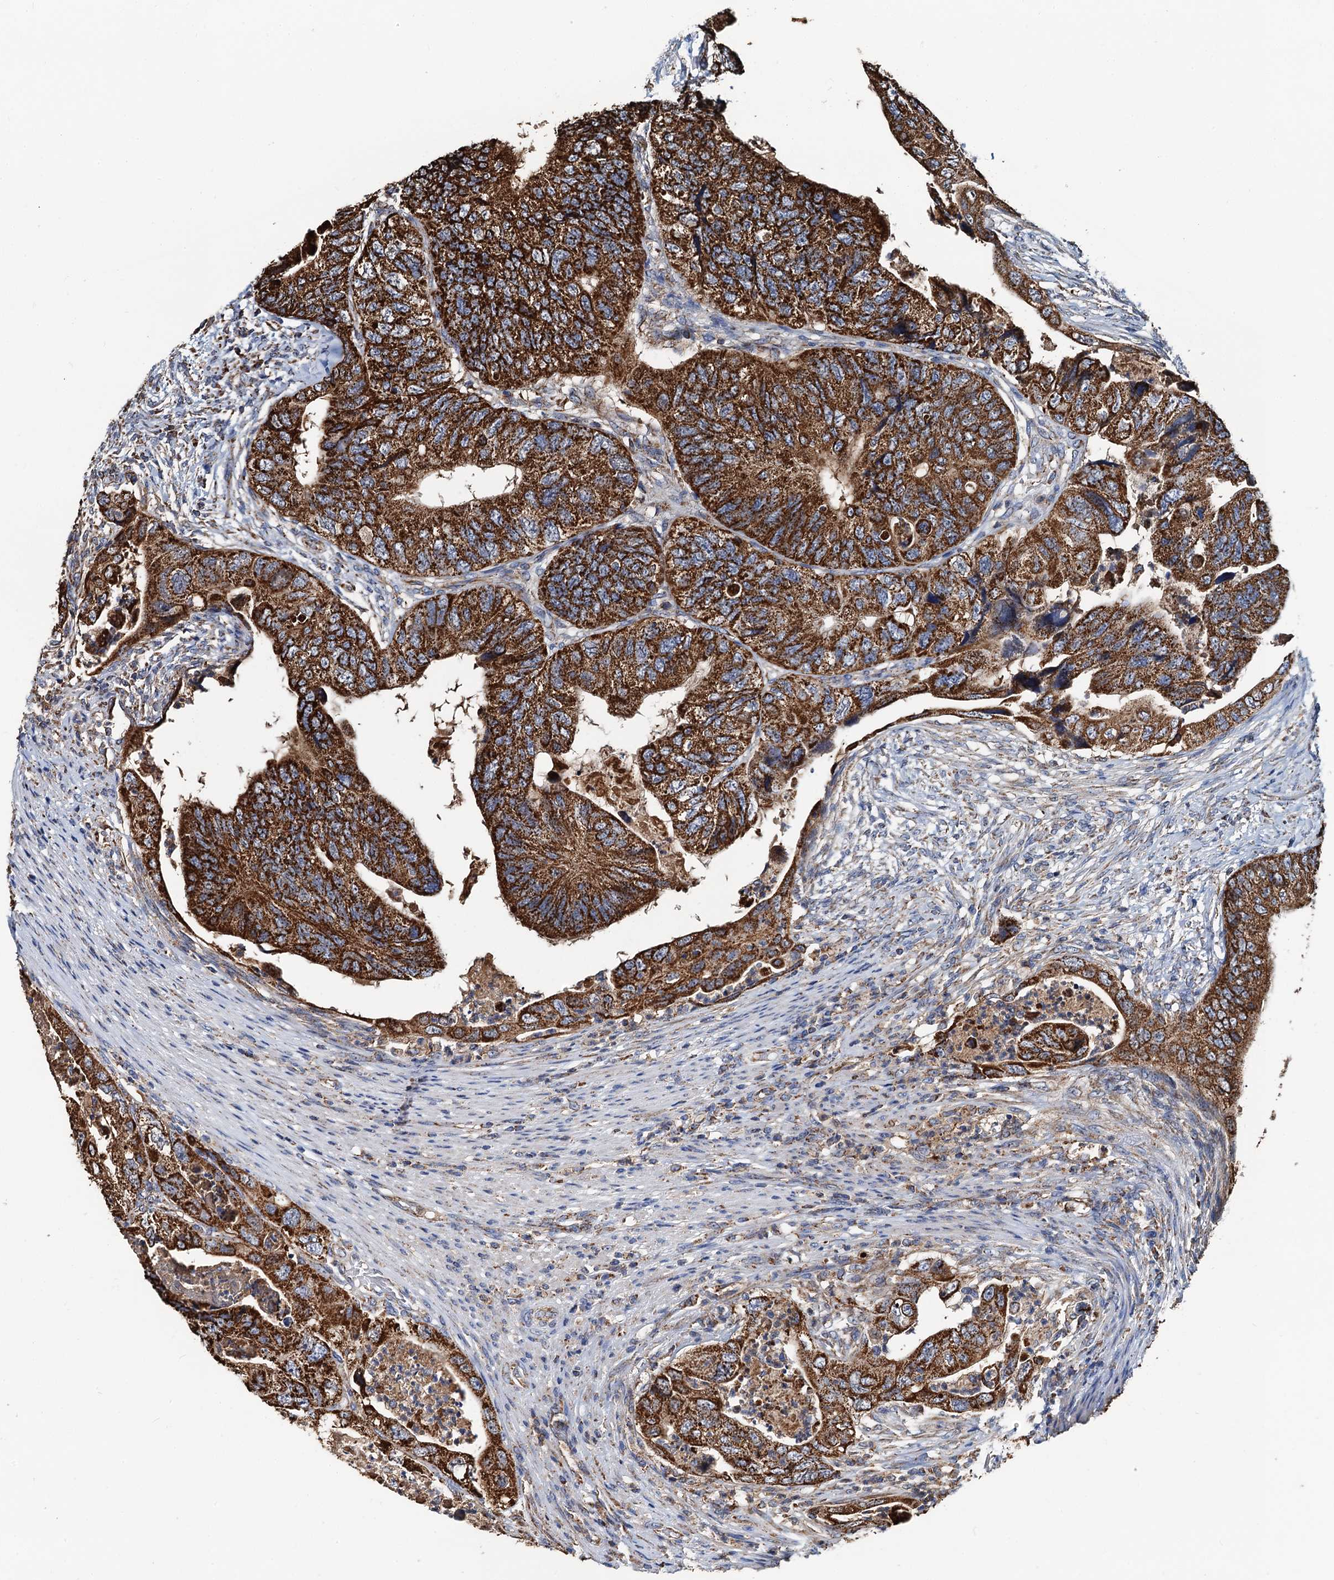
{"staining": {"intensity": "strong", "quantity": ">75%", "location": "cytoplasmic/membranous"}, "tissue": "colorectal cancer", "cell_type": "Tumor cells", "image_type": "cancer", "snomed": [{"axis": "morphology", "description": "Adenocarcinoma, NOS"}, {"axis": "topography", "description": "Rectum"}], "caption": "Human adenocarcinoma (colorectal) stained with a brown dye reveals strong cytoplasmic/membranous positive positivity in approximately >75% of tumor cells.", "gene": "AAGAB", "patient": {"sex": "male", "age": 63}}